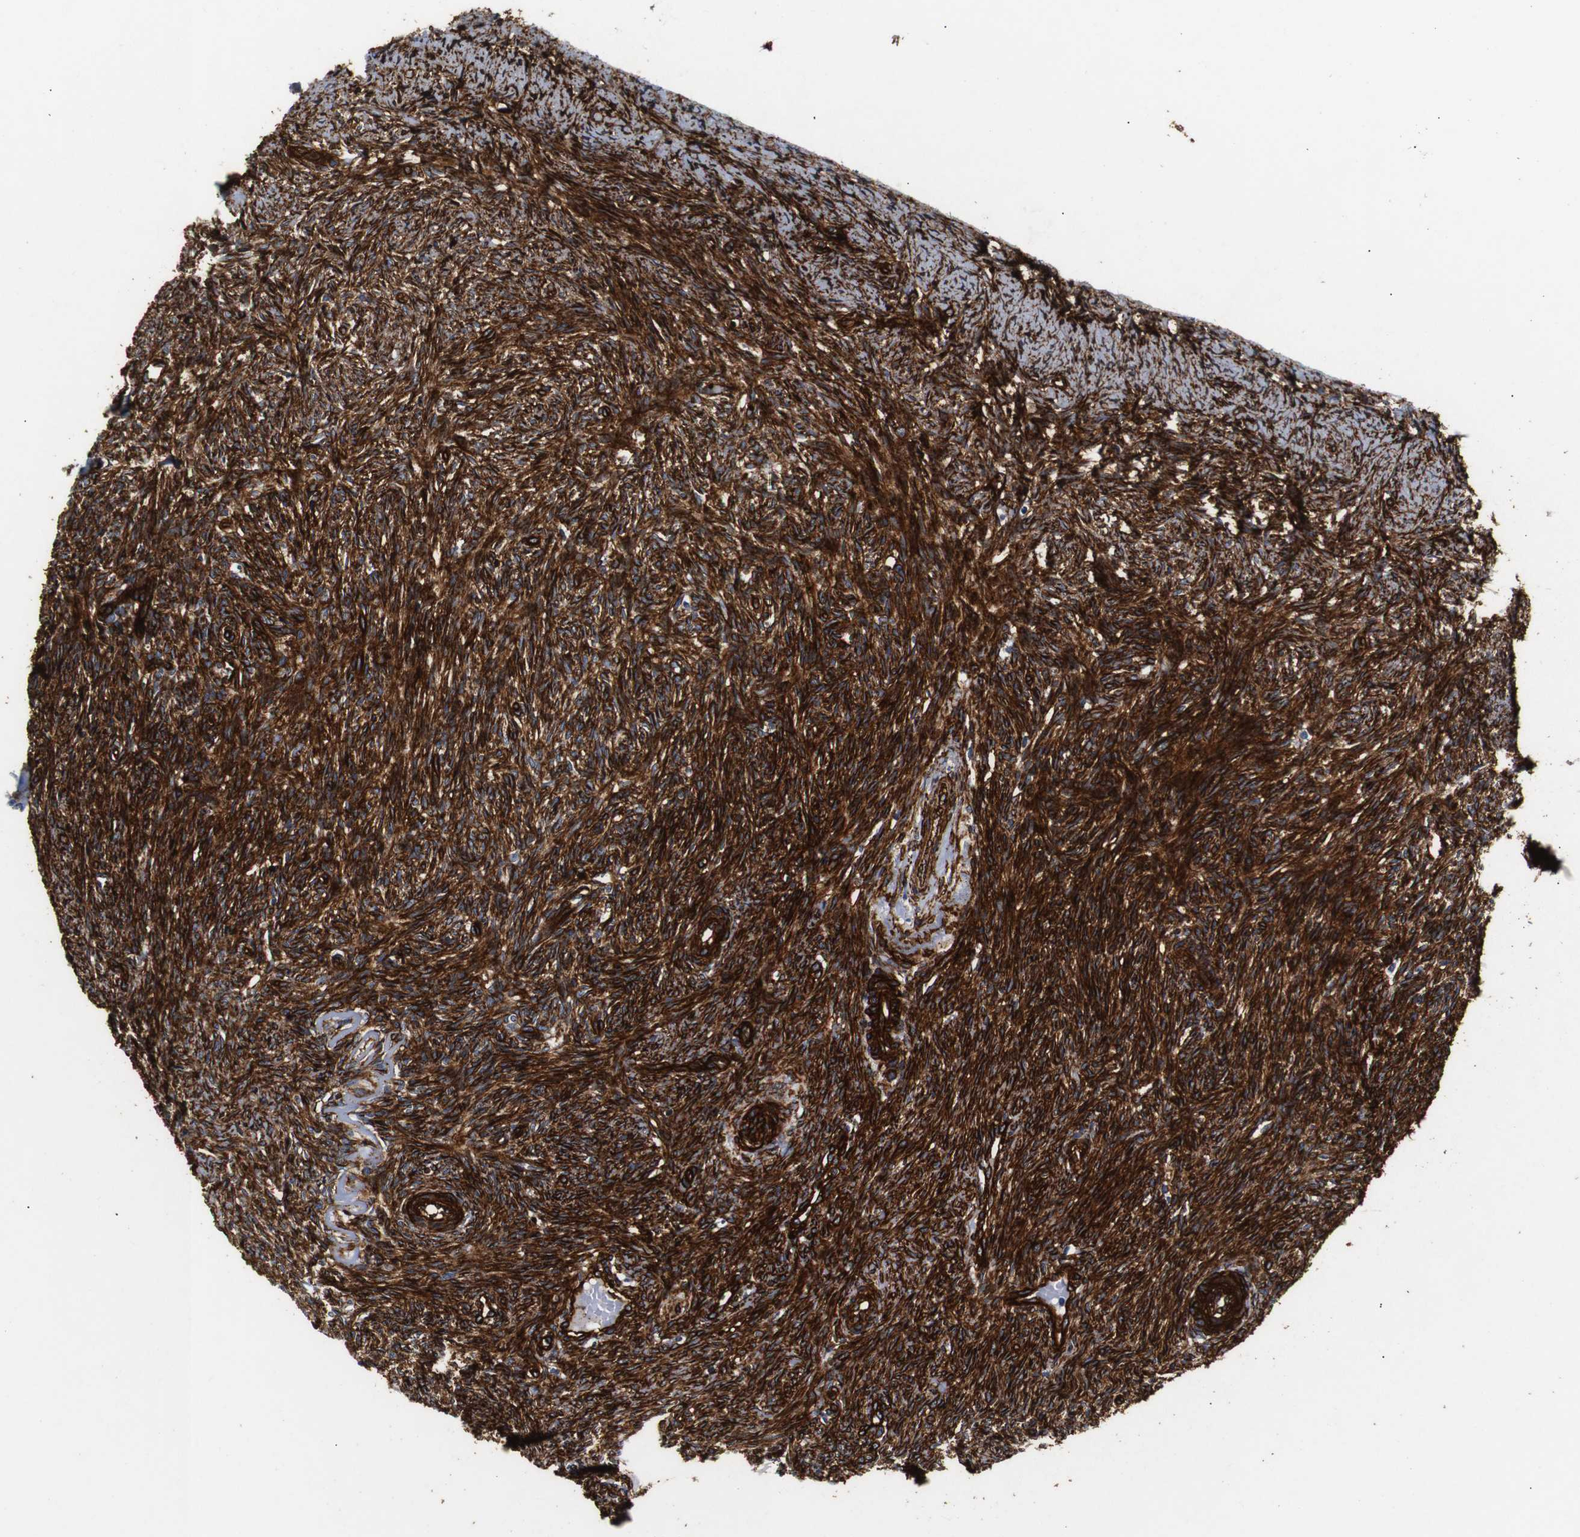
{"staining": {"intensity": "strong", "quantity": ">75%", "location": "cytoplasmic/membranous"}, "tissue": "ovary", "cell_type": "Ovarian stroma cells", "image_type": "normal", "snomed": [{"axis": "morphology", "description": "Normal tissue, NOS"}, {"axis": "topography", "description": "Ovary"}], "caption": "This micrograph shows benign ovary stained with immunohistochemistry to label a protein in brown. The cytoplasmic/membranous of ovarian stroma cells show strong positivity for the protein. Nuclei are counter-stained blue.", "gene": "CAV2", "patient": {"sex": "female", "age": 41}}